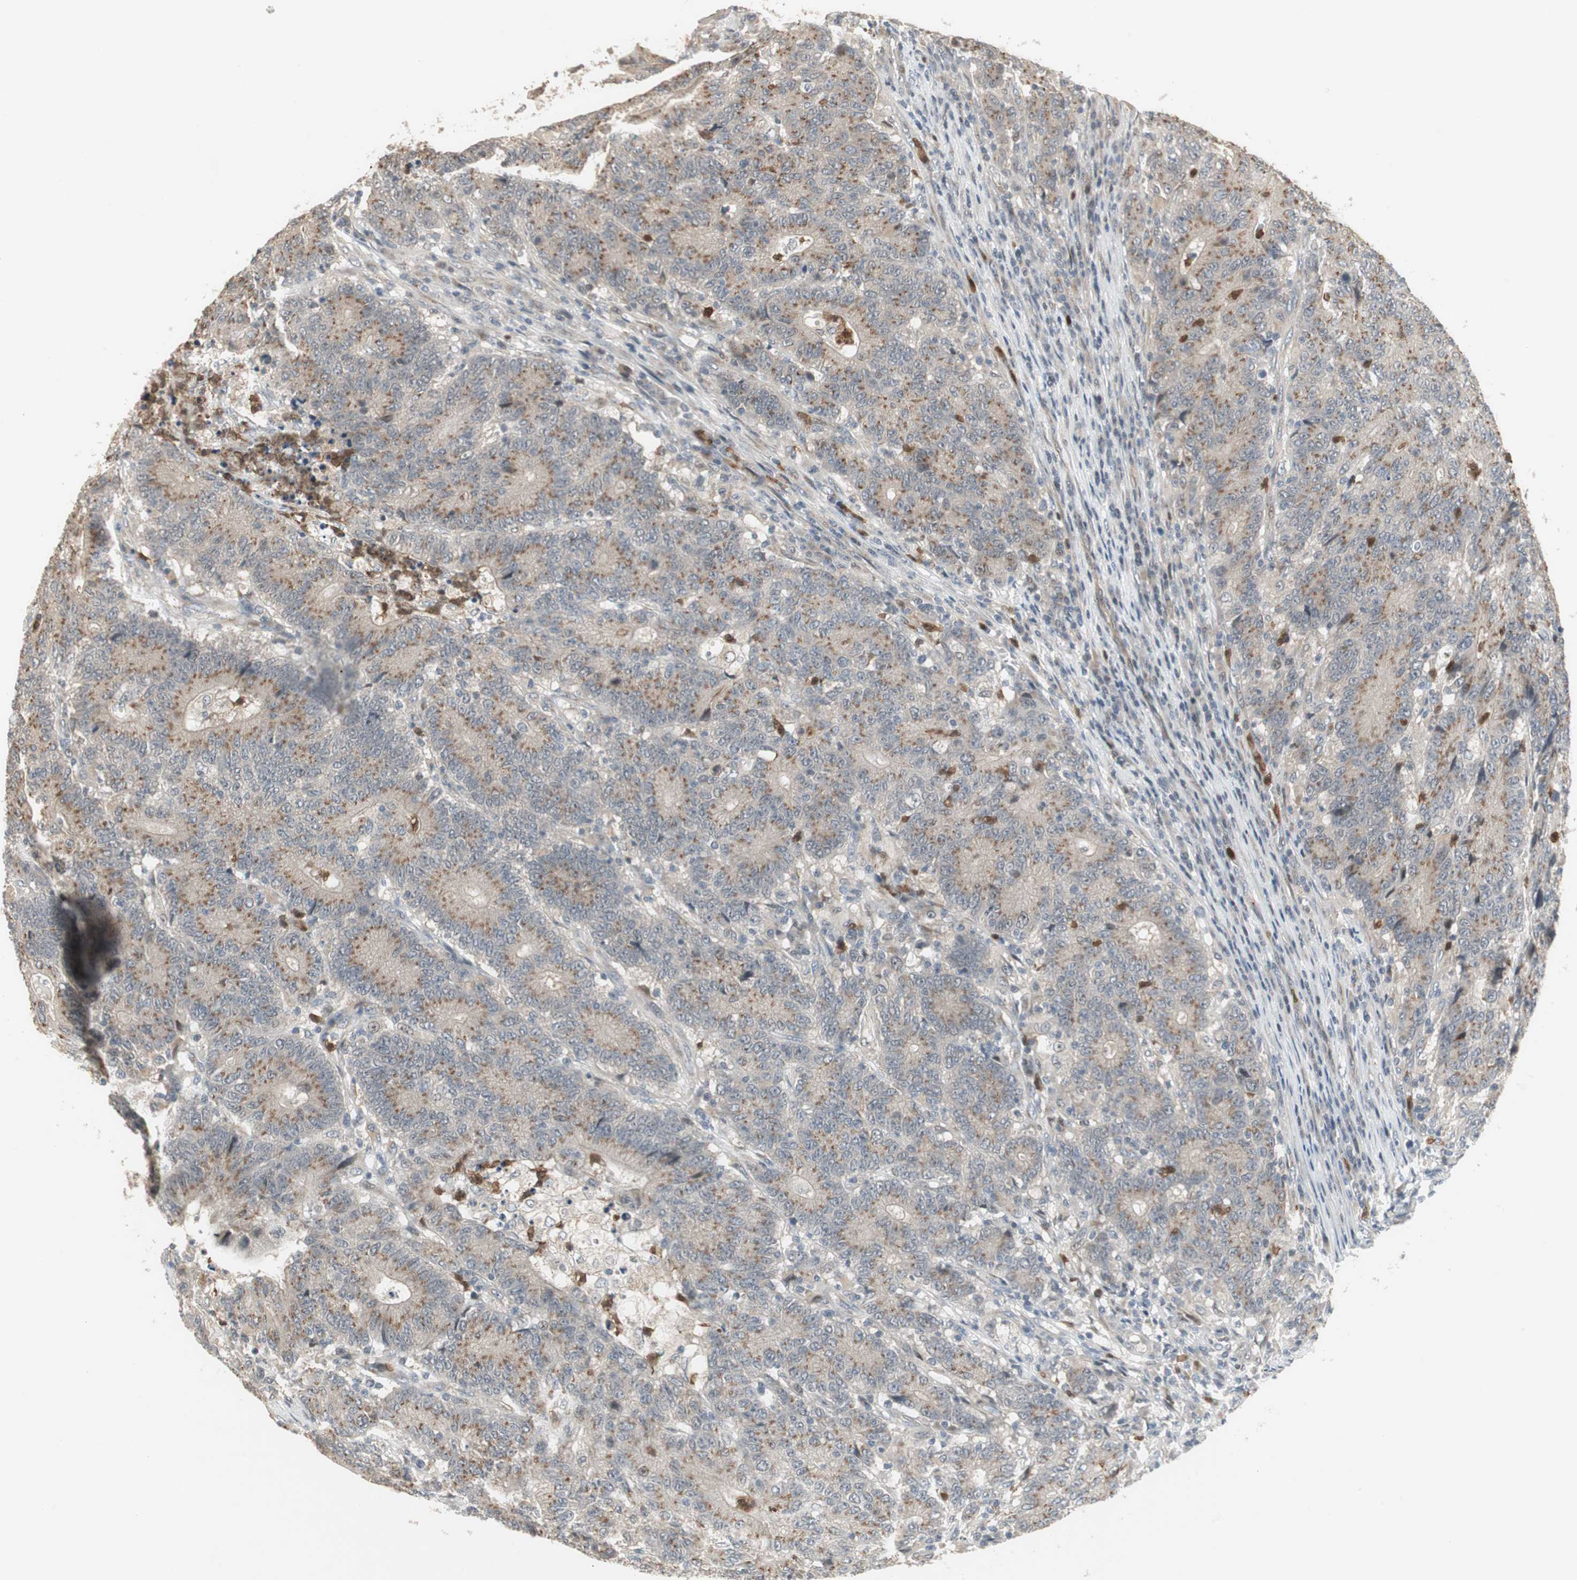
{"staining": {"intensity": "weak", "quantity": "25%-75%", "location": "cytoplasmic/membranous"}, "tissue": "colorectal cancer", "cell_type": "Tumor cells", "image_type": "cancer", "snomed": [{"axis": "morphology", "description": "Normal tissue, NOS"}, {"axis": "morphology", "description": "Adenocarcinoma, NOS"}, {"axis": "topography", "description": "Colon"}], "caption": "Human colorectal cancer stained with a brown dye reveals weak cytoplasmic/membranous positive expression in about 25%-75% of tumor cells.", "gene": "SNX4", "patient": {"sex": "female", "age": 75}}